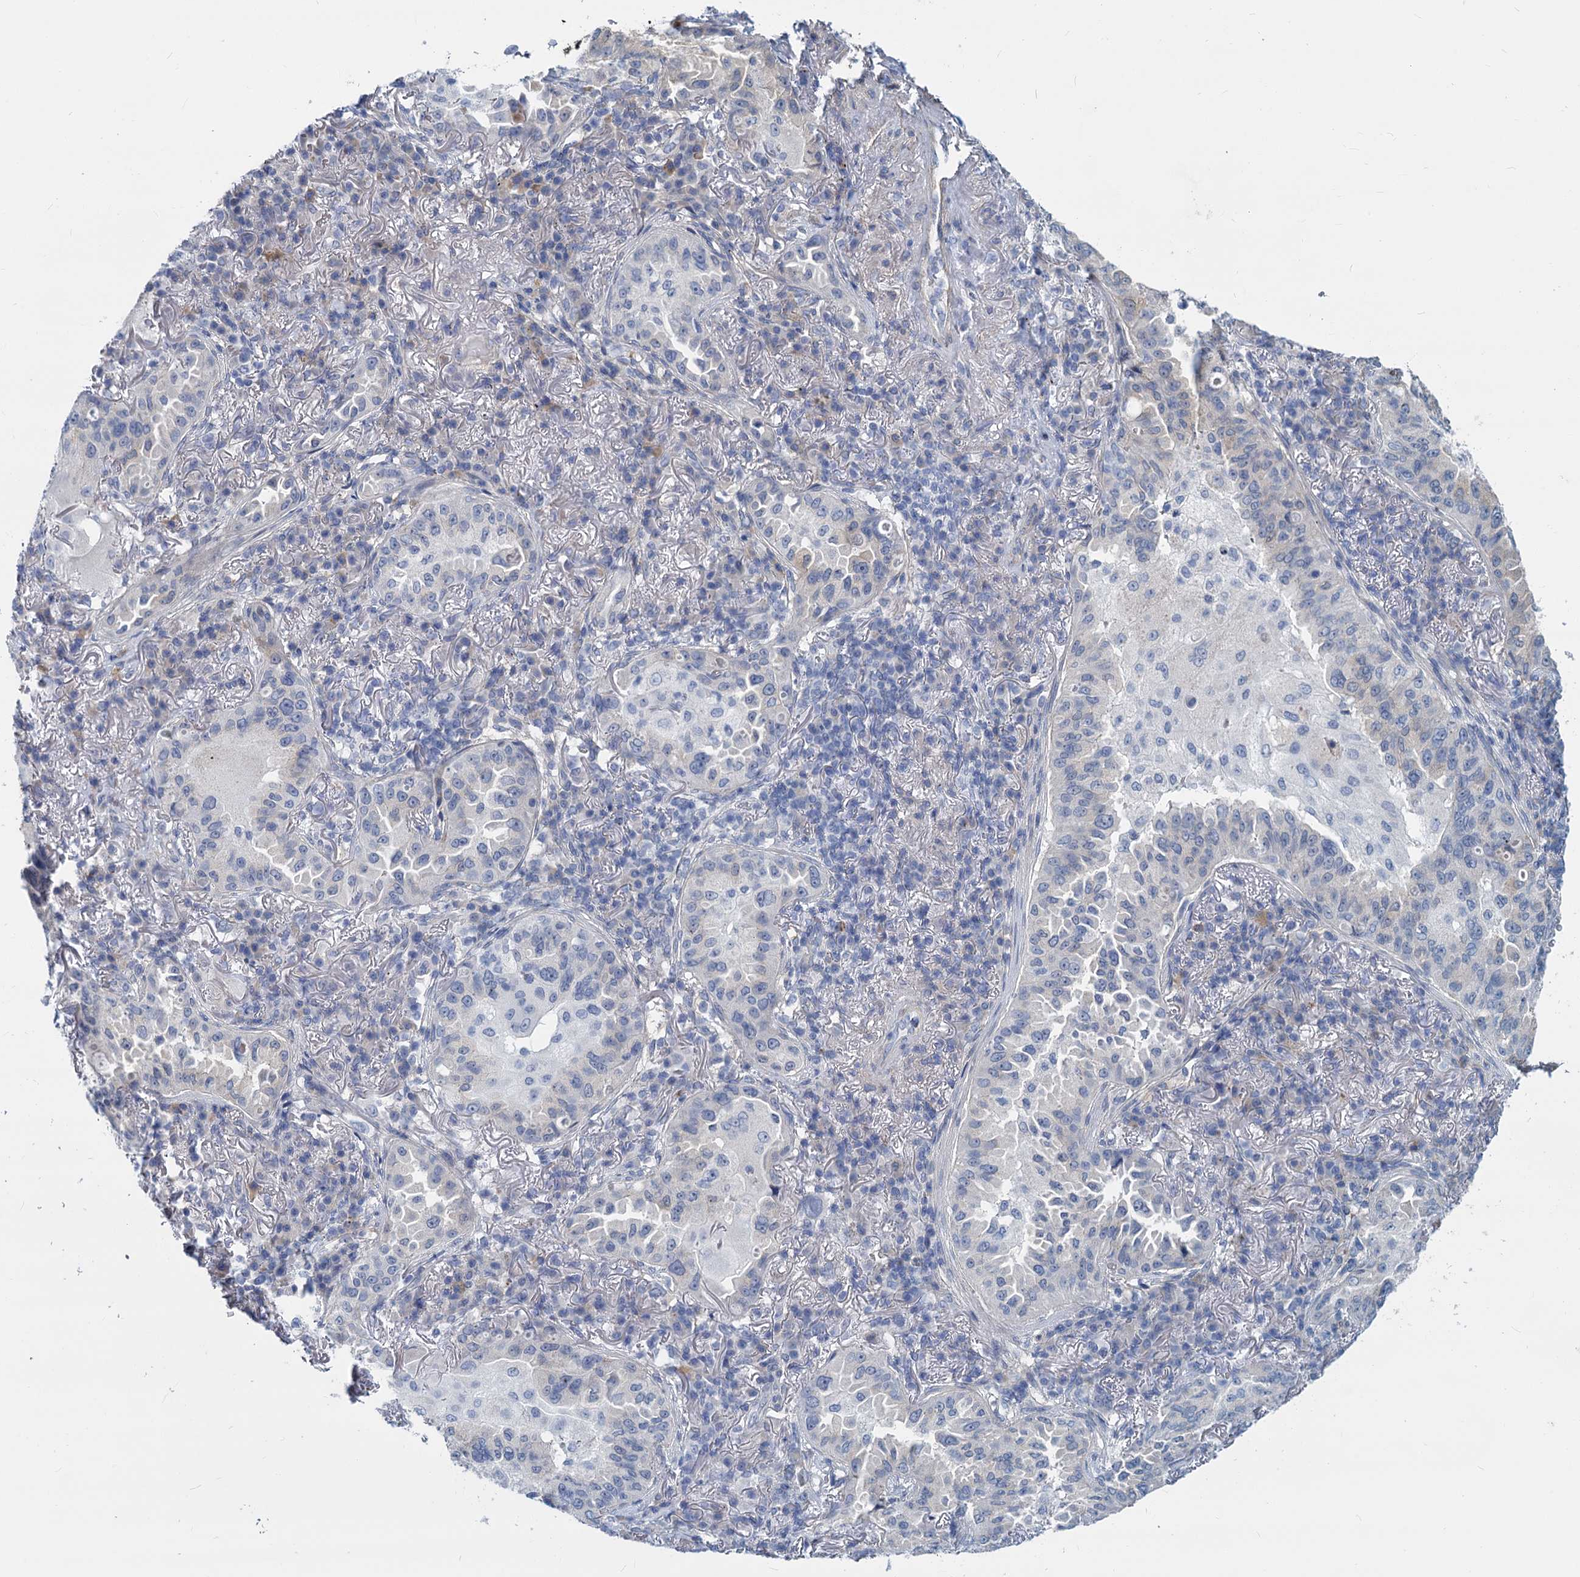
{"staining": {"intensity": "weak", "quantity": "<25%", "location": "cytoplasmic/membranous"}, "tissue": "lung cancer", "cell_type": "Tumor cells", "image_type": "cancer", "snomed": [{"axis": "morphology", "description": "Adenocarcinoma, NOS"}, {"axis": "topography", "description": "Lung"}], "caption": "DAB (3,3'-diaminobenzidine) immunohistochemical staining of adenocarcinoma (lung) shows no significant staining in tumor cells.", "gene": "GSTM3", "patient": {"sex": "female", "age": 69}}